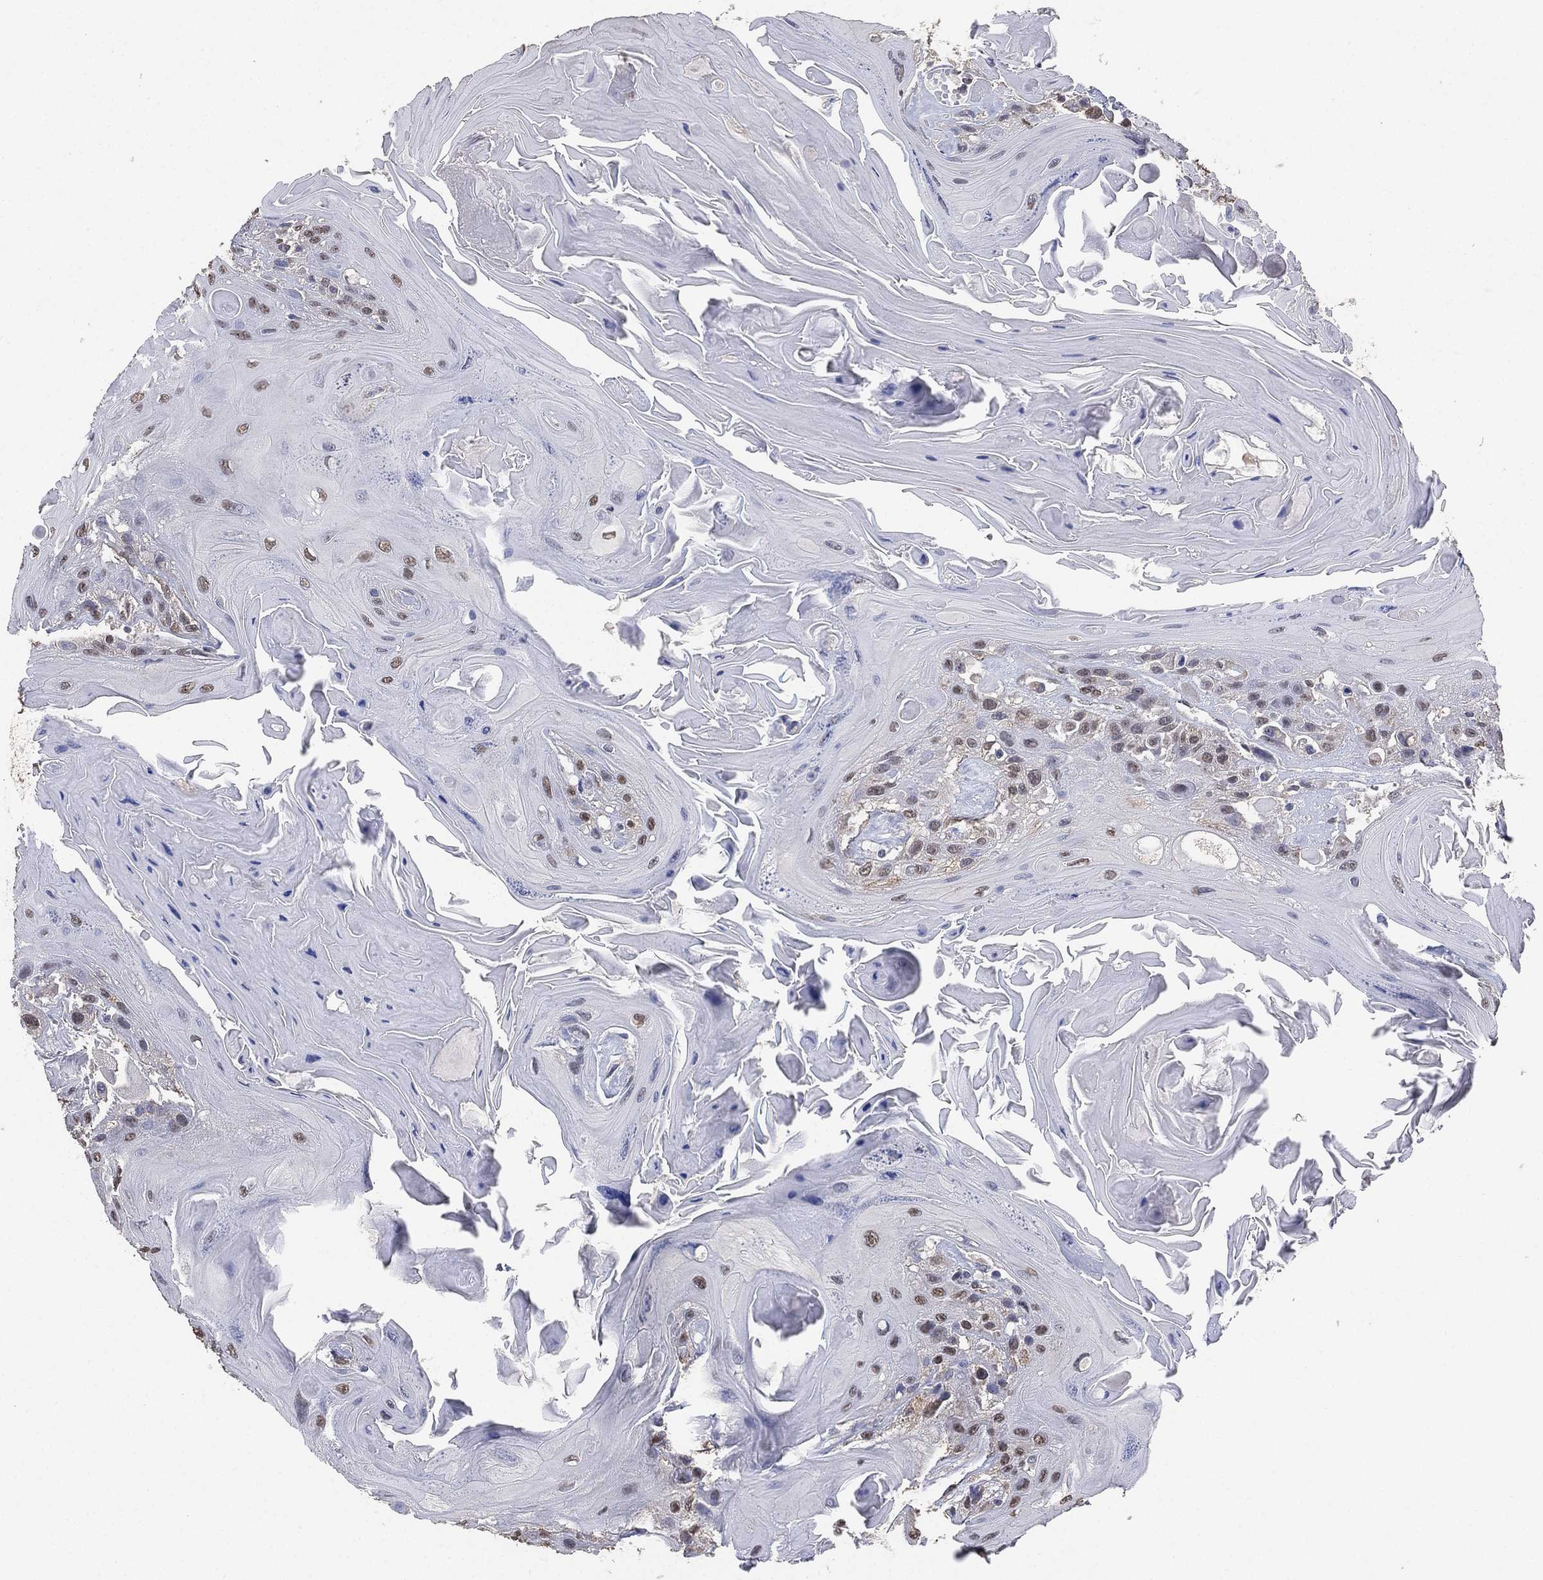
{"staining": {"intensity": "weak", "quantity": "<25%", "location": "nuclear"}, "tissue": "head and neck cancer", "cell_type": "Tumor cells", "image_type": "cancer", "snomed": [{"axis": "morphology", "description": "Squamous cell carcinoma, NOS"}, {"axis": "topography", "description": "Head-Neck"}], "caption": "Head and neck cancer (squamous cell carcinoma) was stained to show a protein in brown. There is no significant positivity in tumor cells.", "gene": "ALDH7A1", "patient": {"sex": "female", "age": 59}}